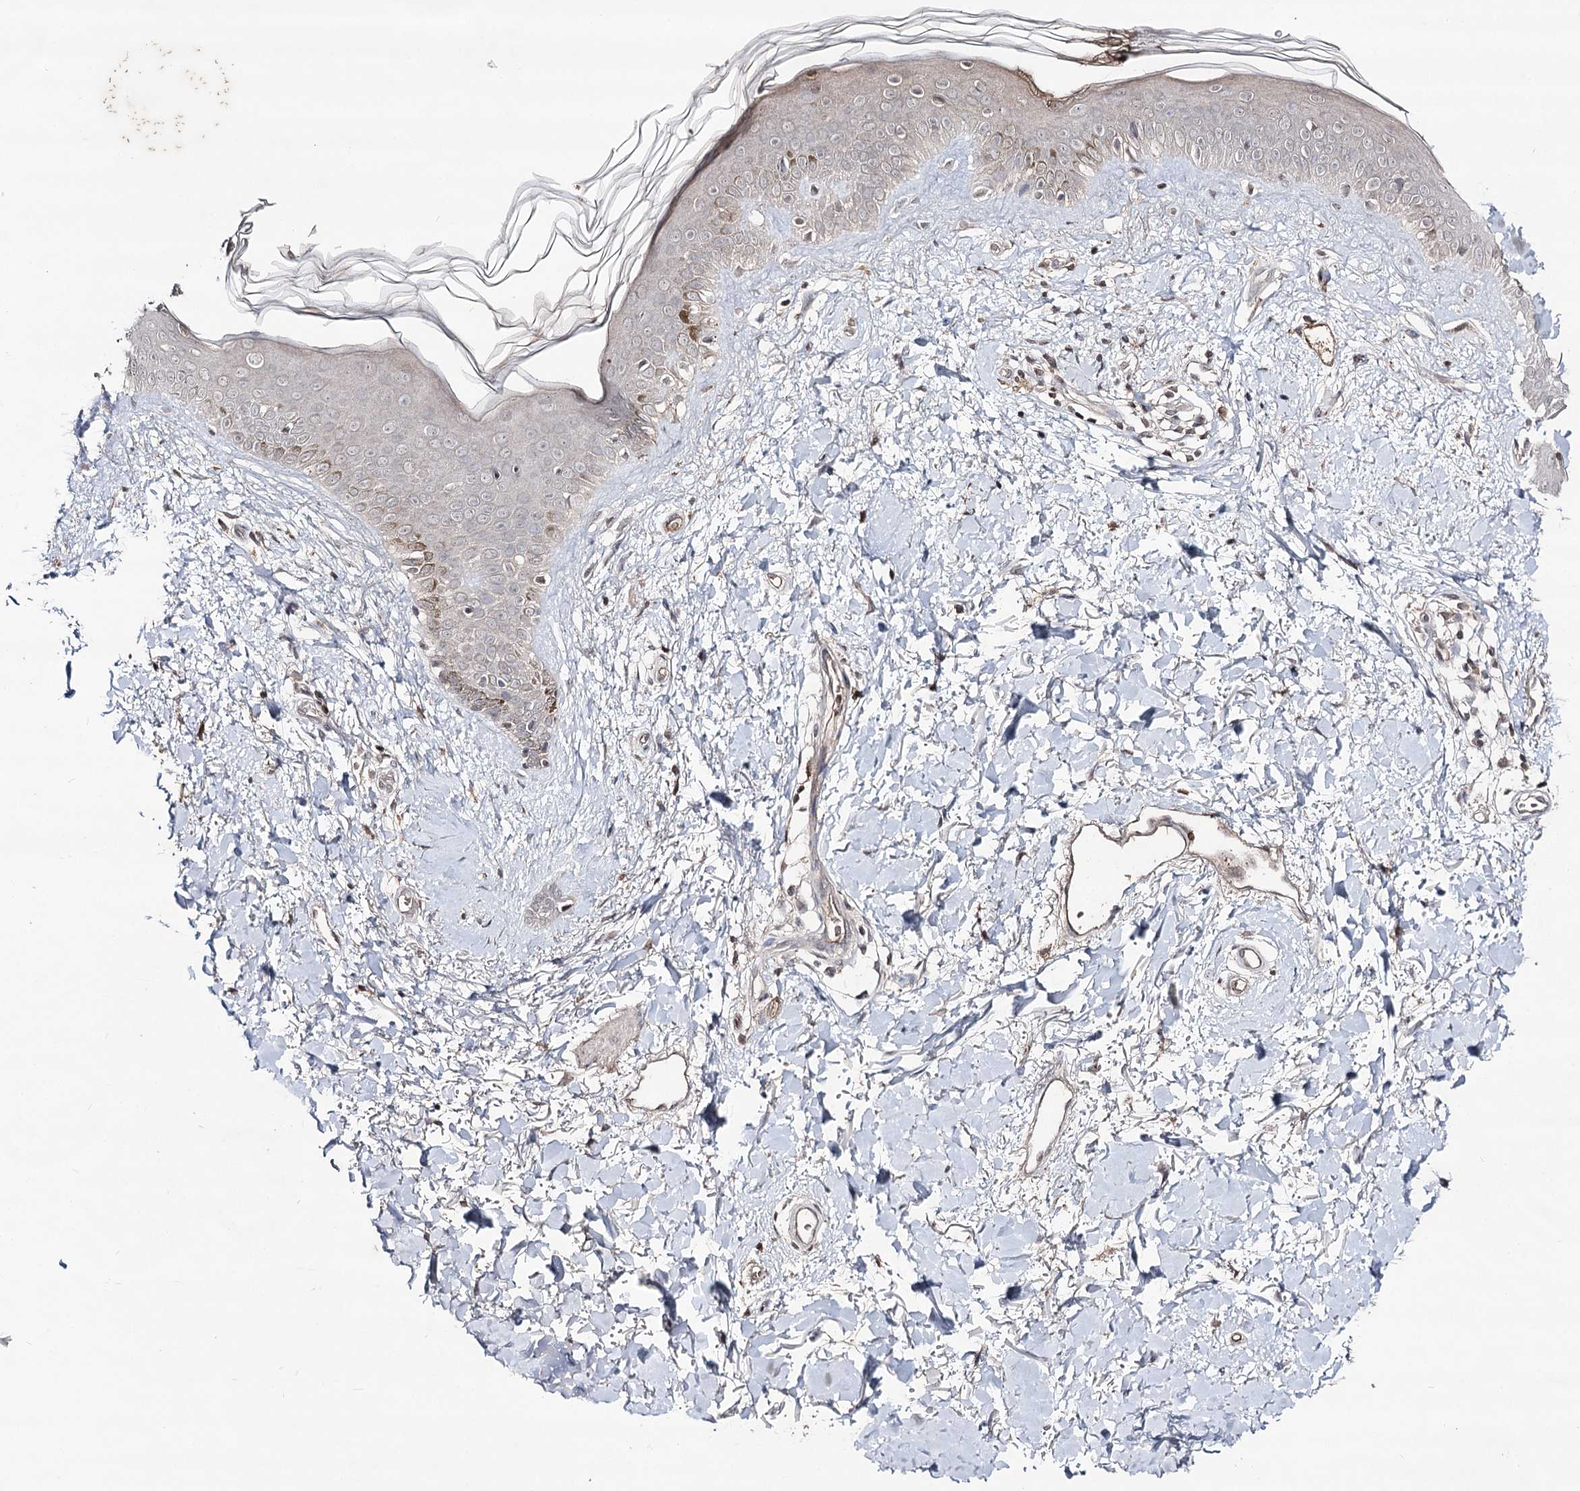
{"staining": {"intensity": "moderate", "quantity": "25%-75%", "location": "cytoplasmic/membranous,nuclear"}, "tissue": "skin", "cell_type": "Fibroblasts", "image_type": "normal", "snomed": [{"axis": "morphology", "description": "Normal tissue, NOS"}, {"axis": "topography", "description": "Skin"}], "caption": "IHC micrograph of normal human skin stained for a protein (brown), which shows medium levels of moderate cytoplasmic/membranous,nuclear positivity in approximately 25%-75% of fibroblasts.", "gene": "SYNGR3", "patient": {"sex": "female", "age": 58}}